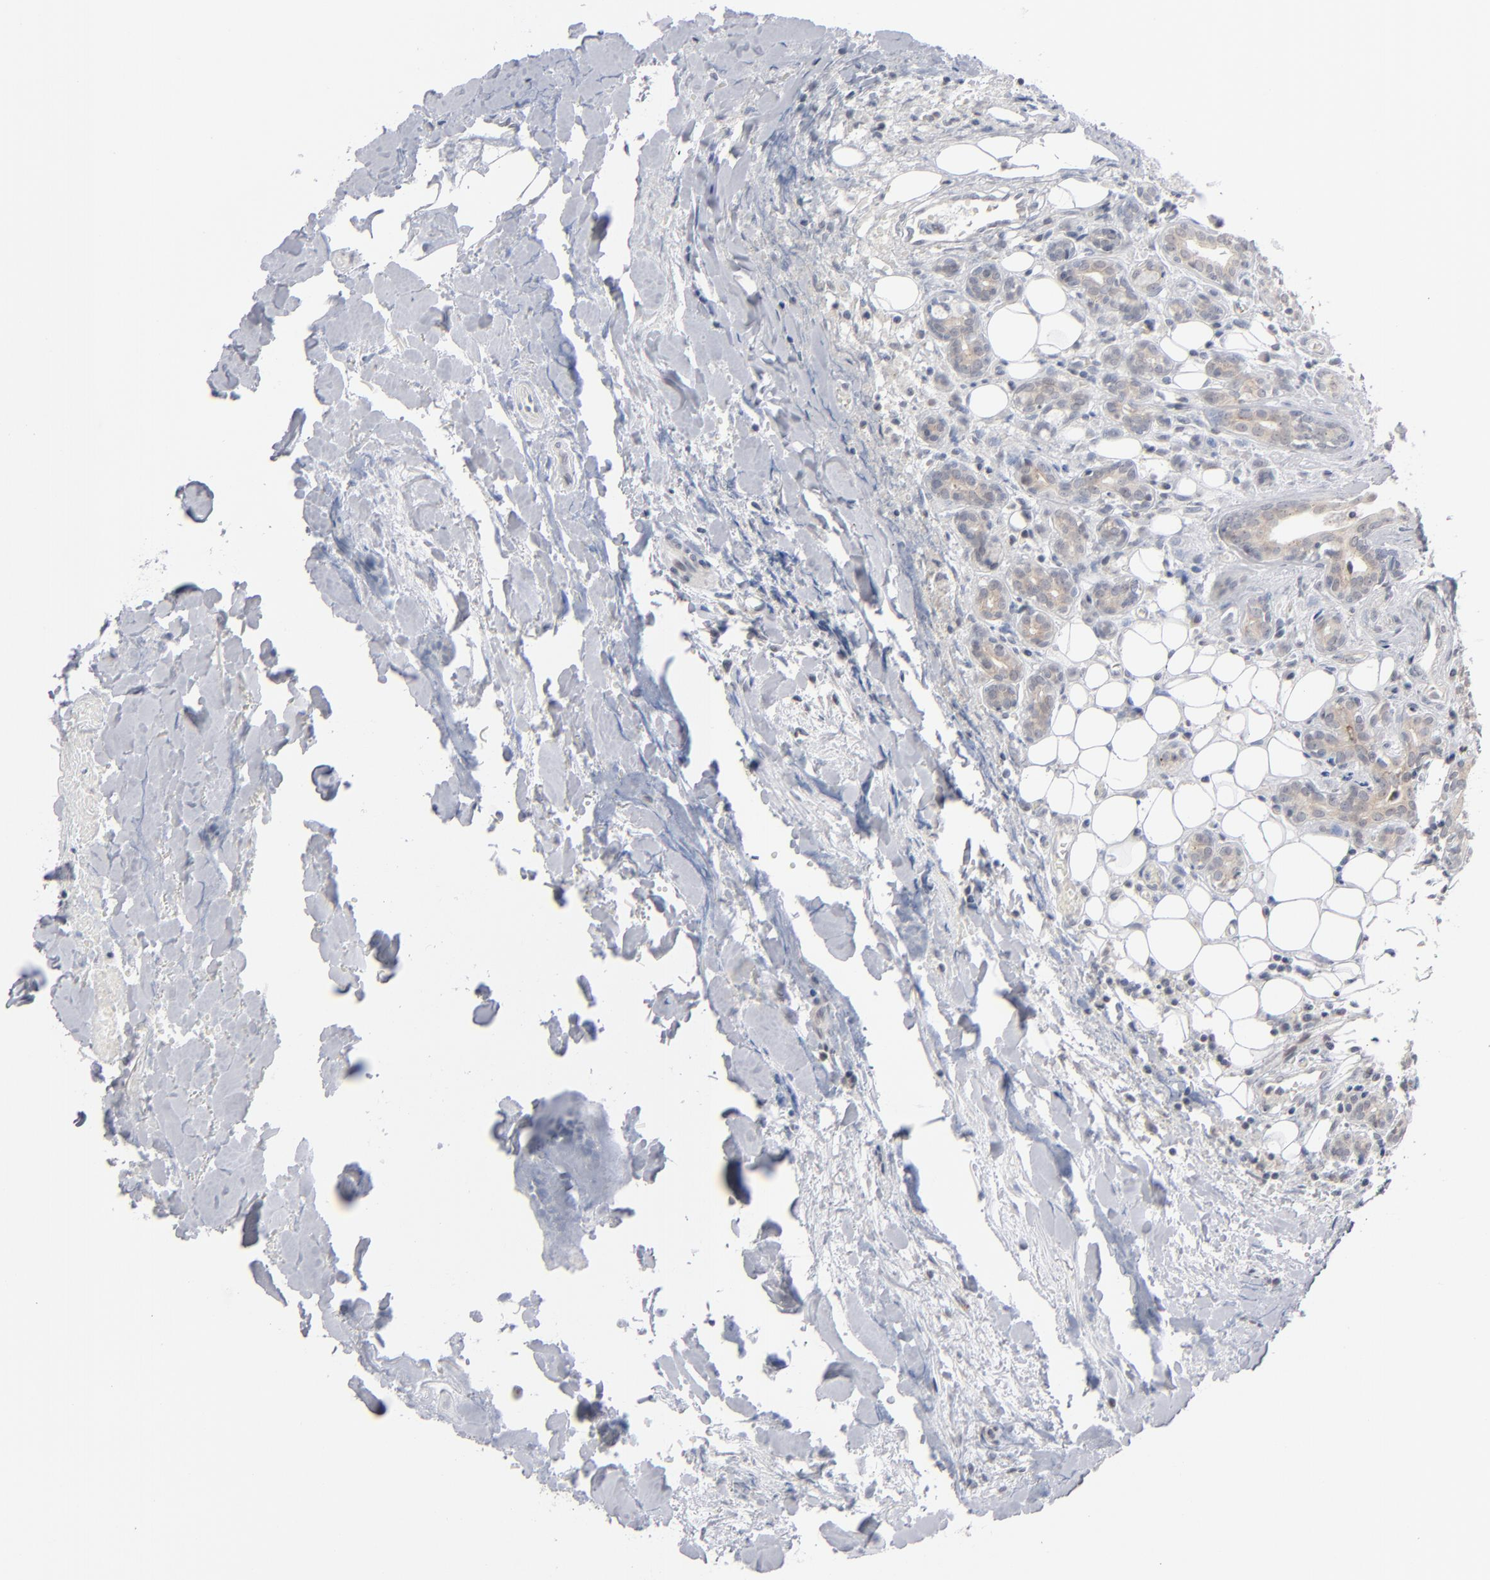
{"staining": {"intensity": "moderate", "quantity": "25%-75%", "location": "cytoplasmic/membranous"}, "tissue": "head and neck cancer", "cell_type": "Tumor cells", "image_type": "cancer", "snomed": [{"axis": "morphology", "description": "Squamous cell carcinoma, NOS"}, {"axis": "topography", "description": "Salivary gland"}, {"axis": "topography", "description": "Head-Neck"}], "caption": "DAB immunohistochemical staining of squamous cell carcinoma (head and neck) exhibits moderate cytoplasmic/membranous protein positivity in about 25%-75% of tumor cells.", "gene": "POF1B", "patient": {"sex": "male", "age": 70}}